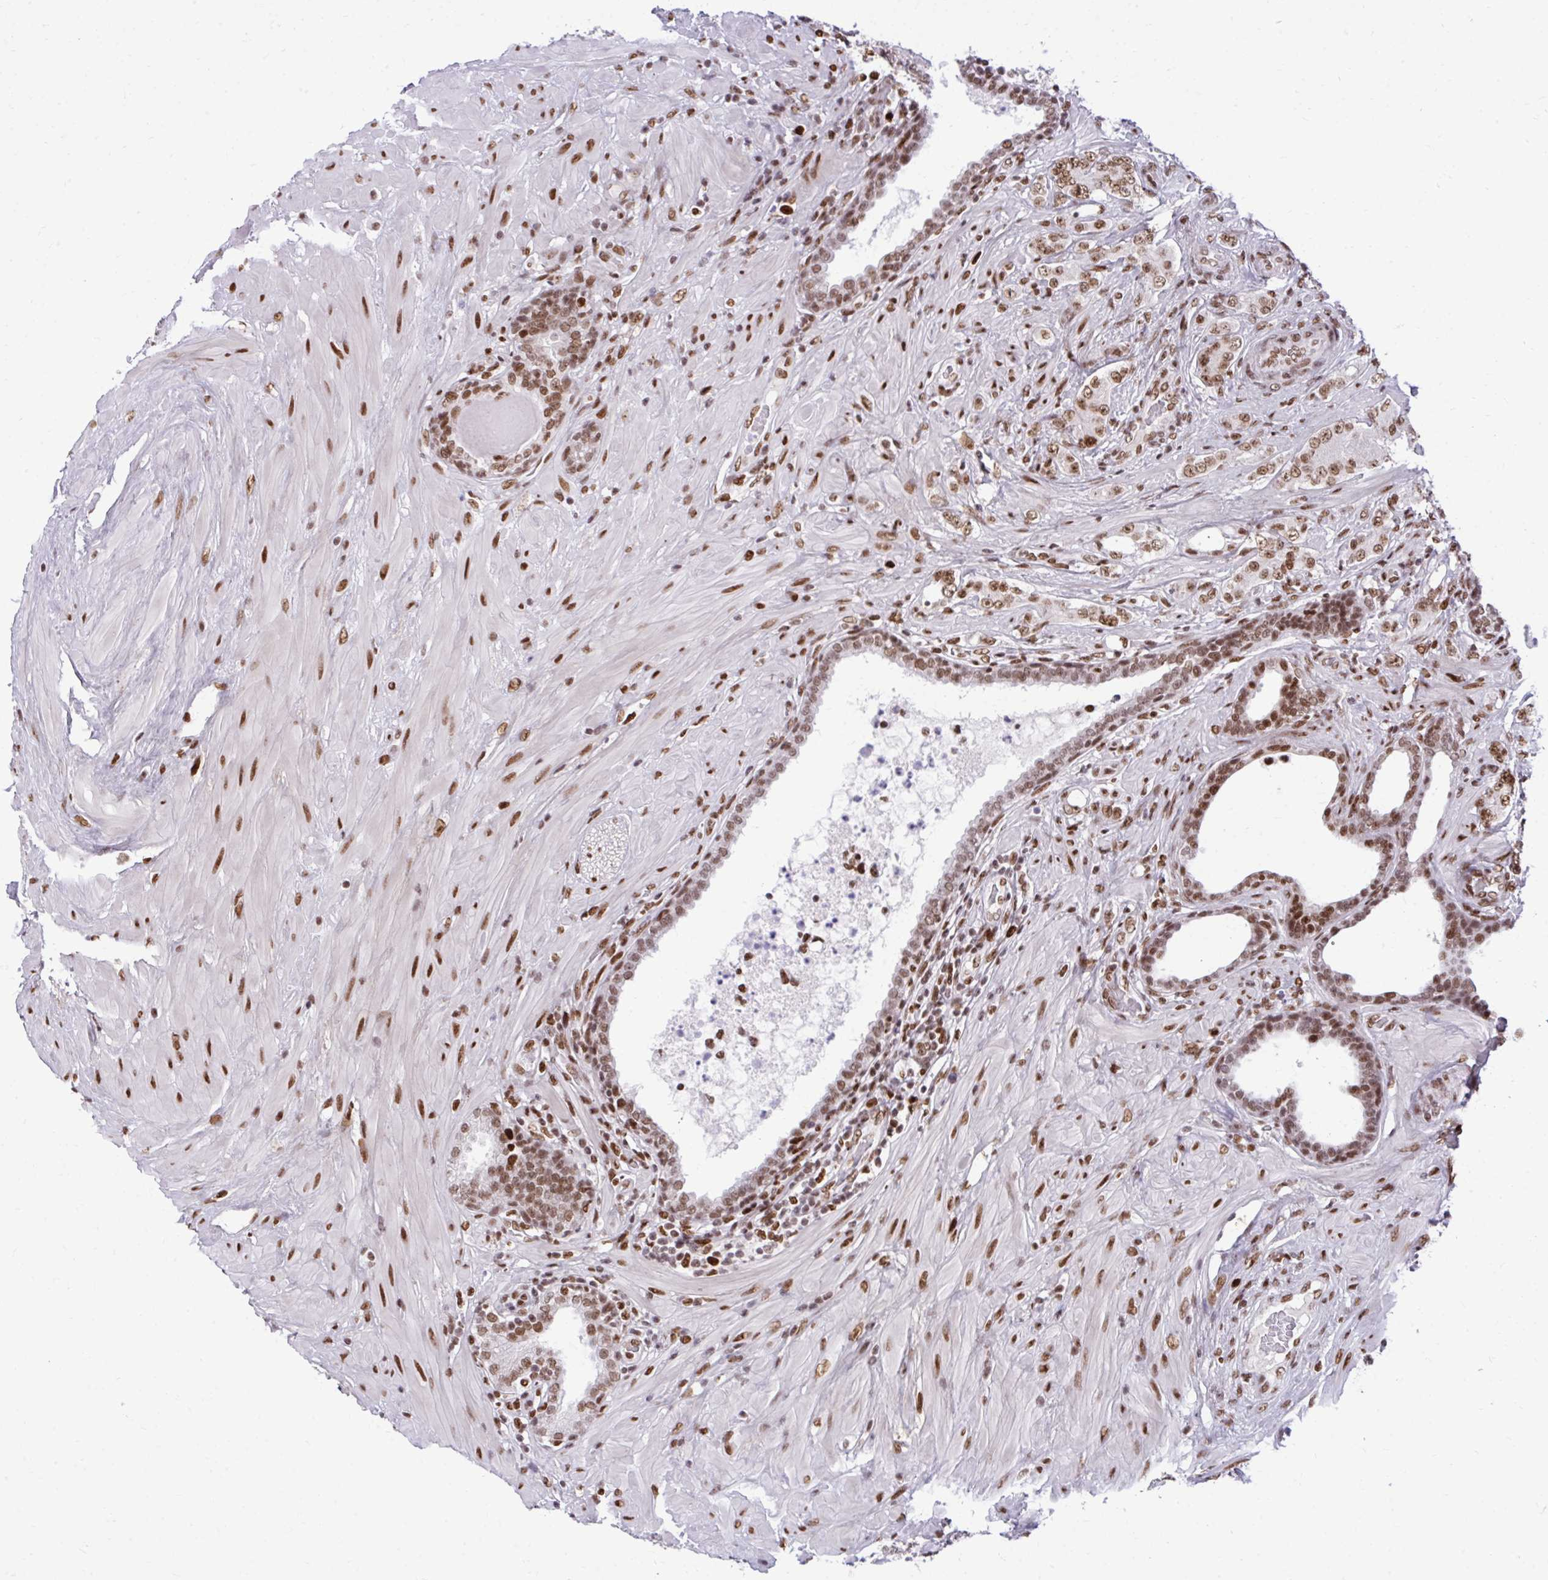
{"staining": {"intensity": "moderate", "quantity": ">75%", "location": "nuclear"}, "tissue": "prostate cancer", "cell_type": "Tumor cells", "image_type": "cancer", "snomed": [{"axis": "morphology", "description": "Adenocarcinoma, High grade"}, {"axis": "topography", "description": "Prostate"}], "caption": "Immunohistochemical staining of prostate cancer reveals medium levels of moderate nuclear staining in about >75% of tumor cells.", "gene": "CDYL", "patient": {"sex": "male", "age": 62}}